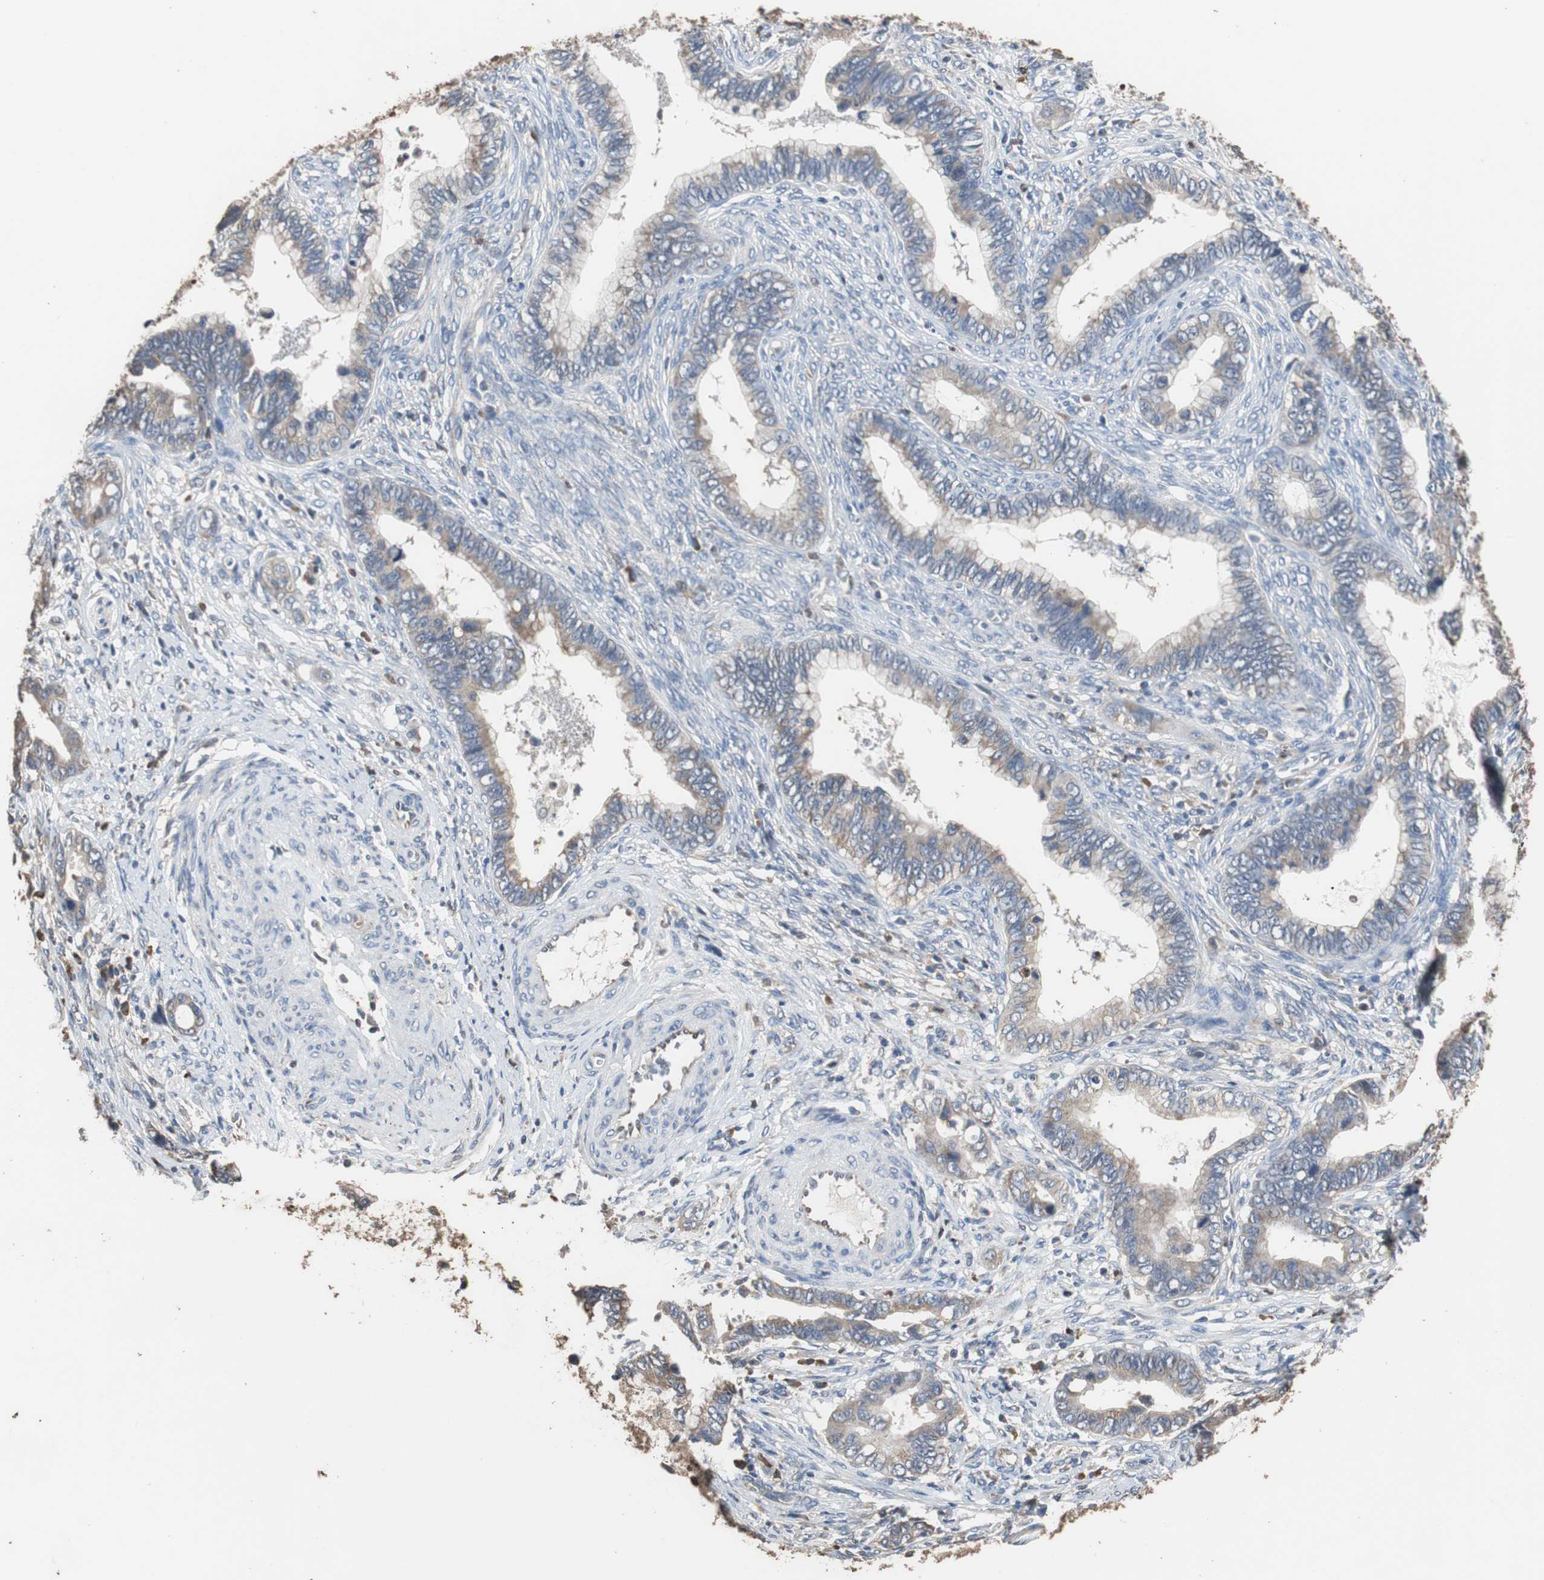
{"staining": {"intensity": "weak", "quantity": ">75%", "location": "cytoplasmic/membranous"}, "tissue": "cervical cancer", "cell_type": "Tumor cells", "image_type": "cancer", "snomed": [{"axis": "morphology", "description": "Adenocarcinoma, NOS"}, {"axis": "topography", "description": "Cervix"}], "caption": "This image exhibits immunohistochemistry (IHC) staining of human cervical cancer, with low weak cytoplasmic/membranous expression in about >75% of tumor cells.", "gene": "SCIMP", "patient": {"sex": "female", "age": 44}}